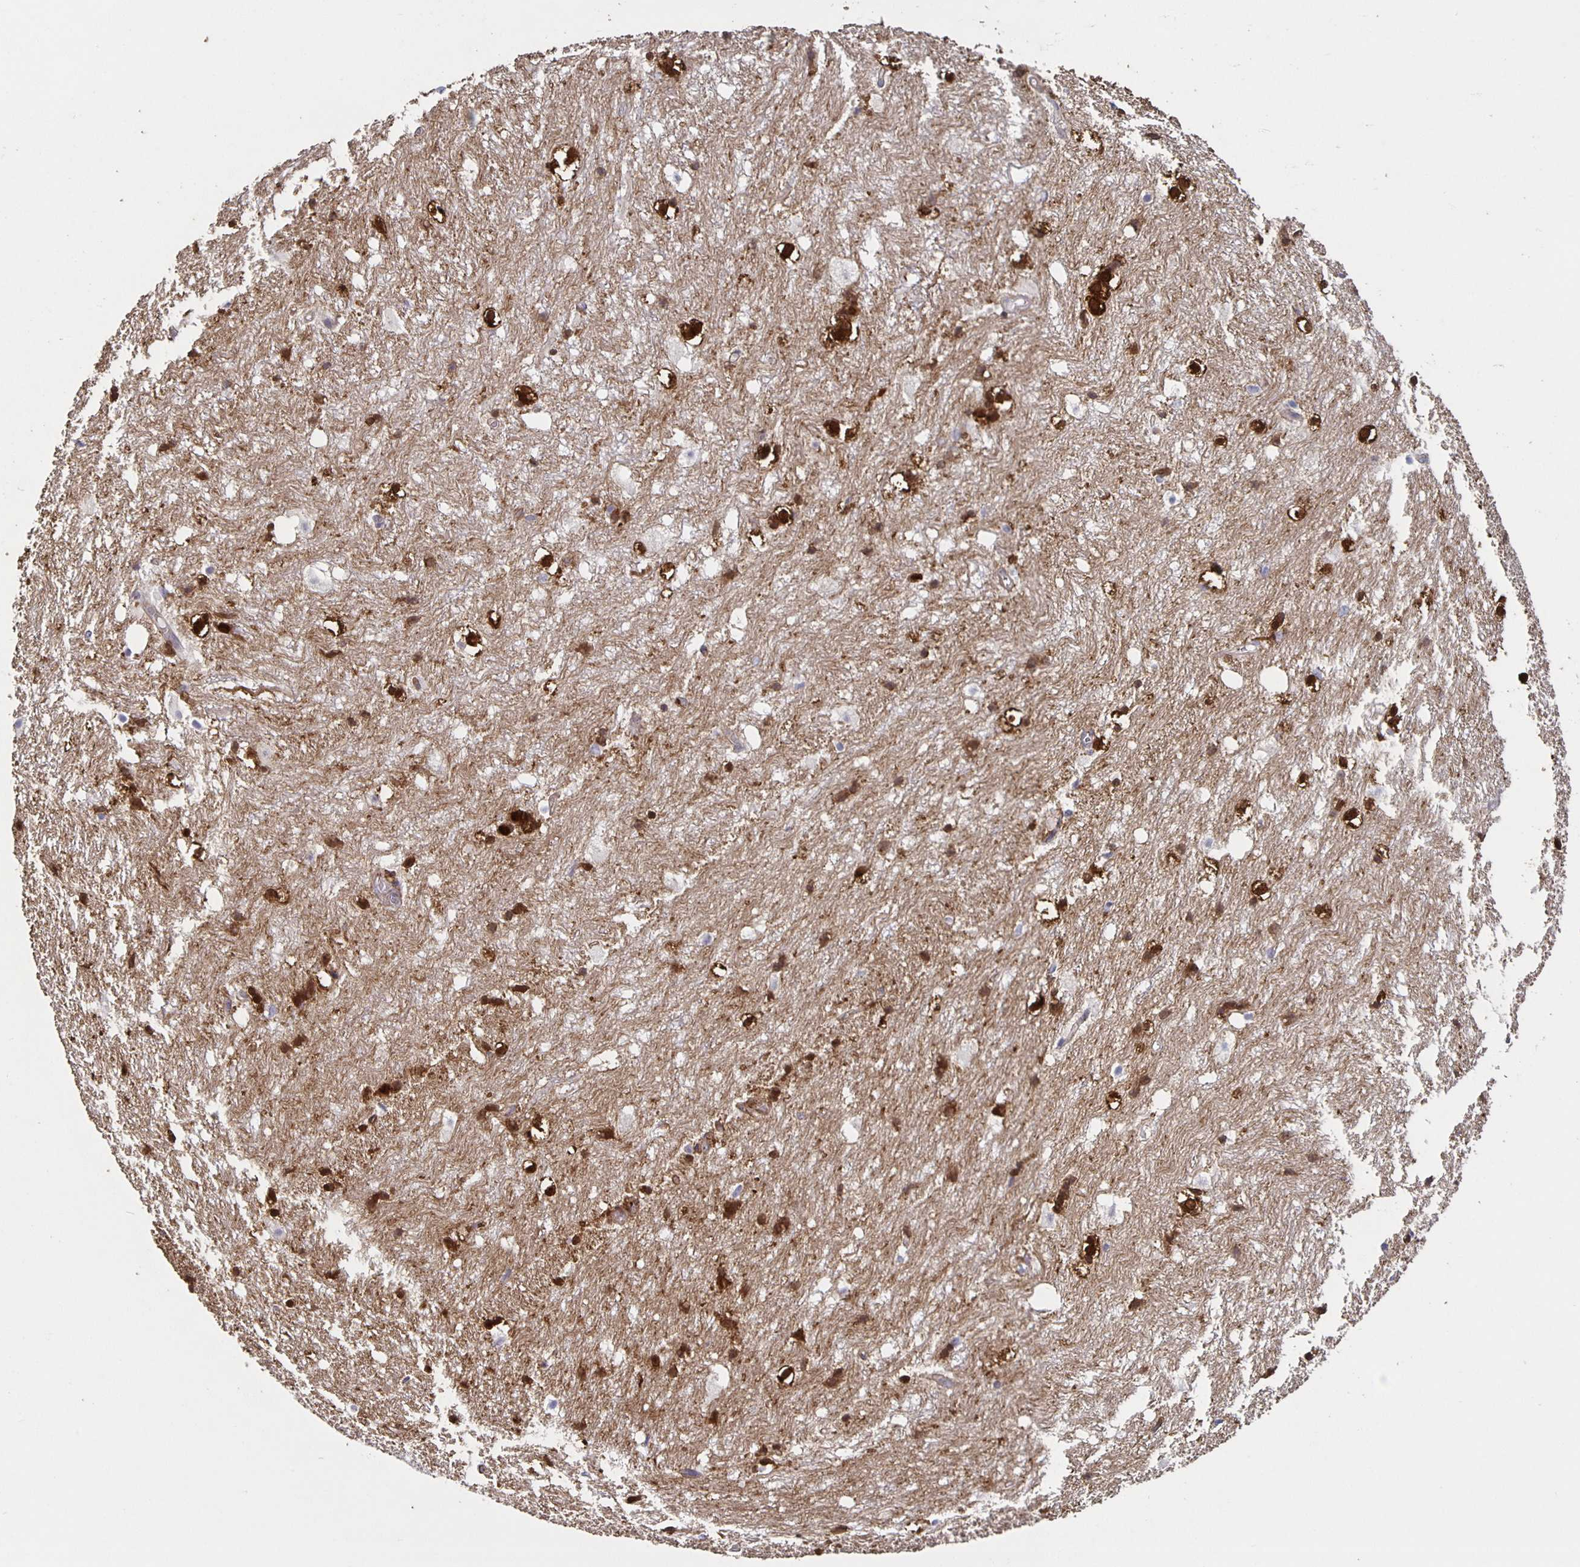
{"staining": {"intensity": "strong", "quantity": "25%-75%", "location": "nuclear"}, "tissue": "hippocampus", "cell_type": "Glial cells", "image_type": "normal", "snomed": [{"axis": "morphology", "description": "Normal tissue, NOS"}, {"axis": "topography", "description": "Hippocampus"}], "caption": "Brown immunohistochemical staining in normal hippocampus shows strong nuclear staining in approximately 25%-75% of glial cells.", "gene": "CARNS1", "patient": {"sex": "female", "age": 52}}